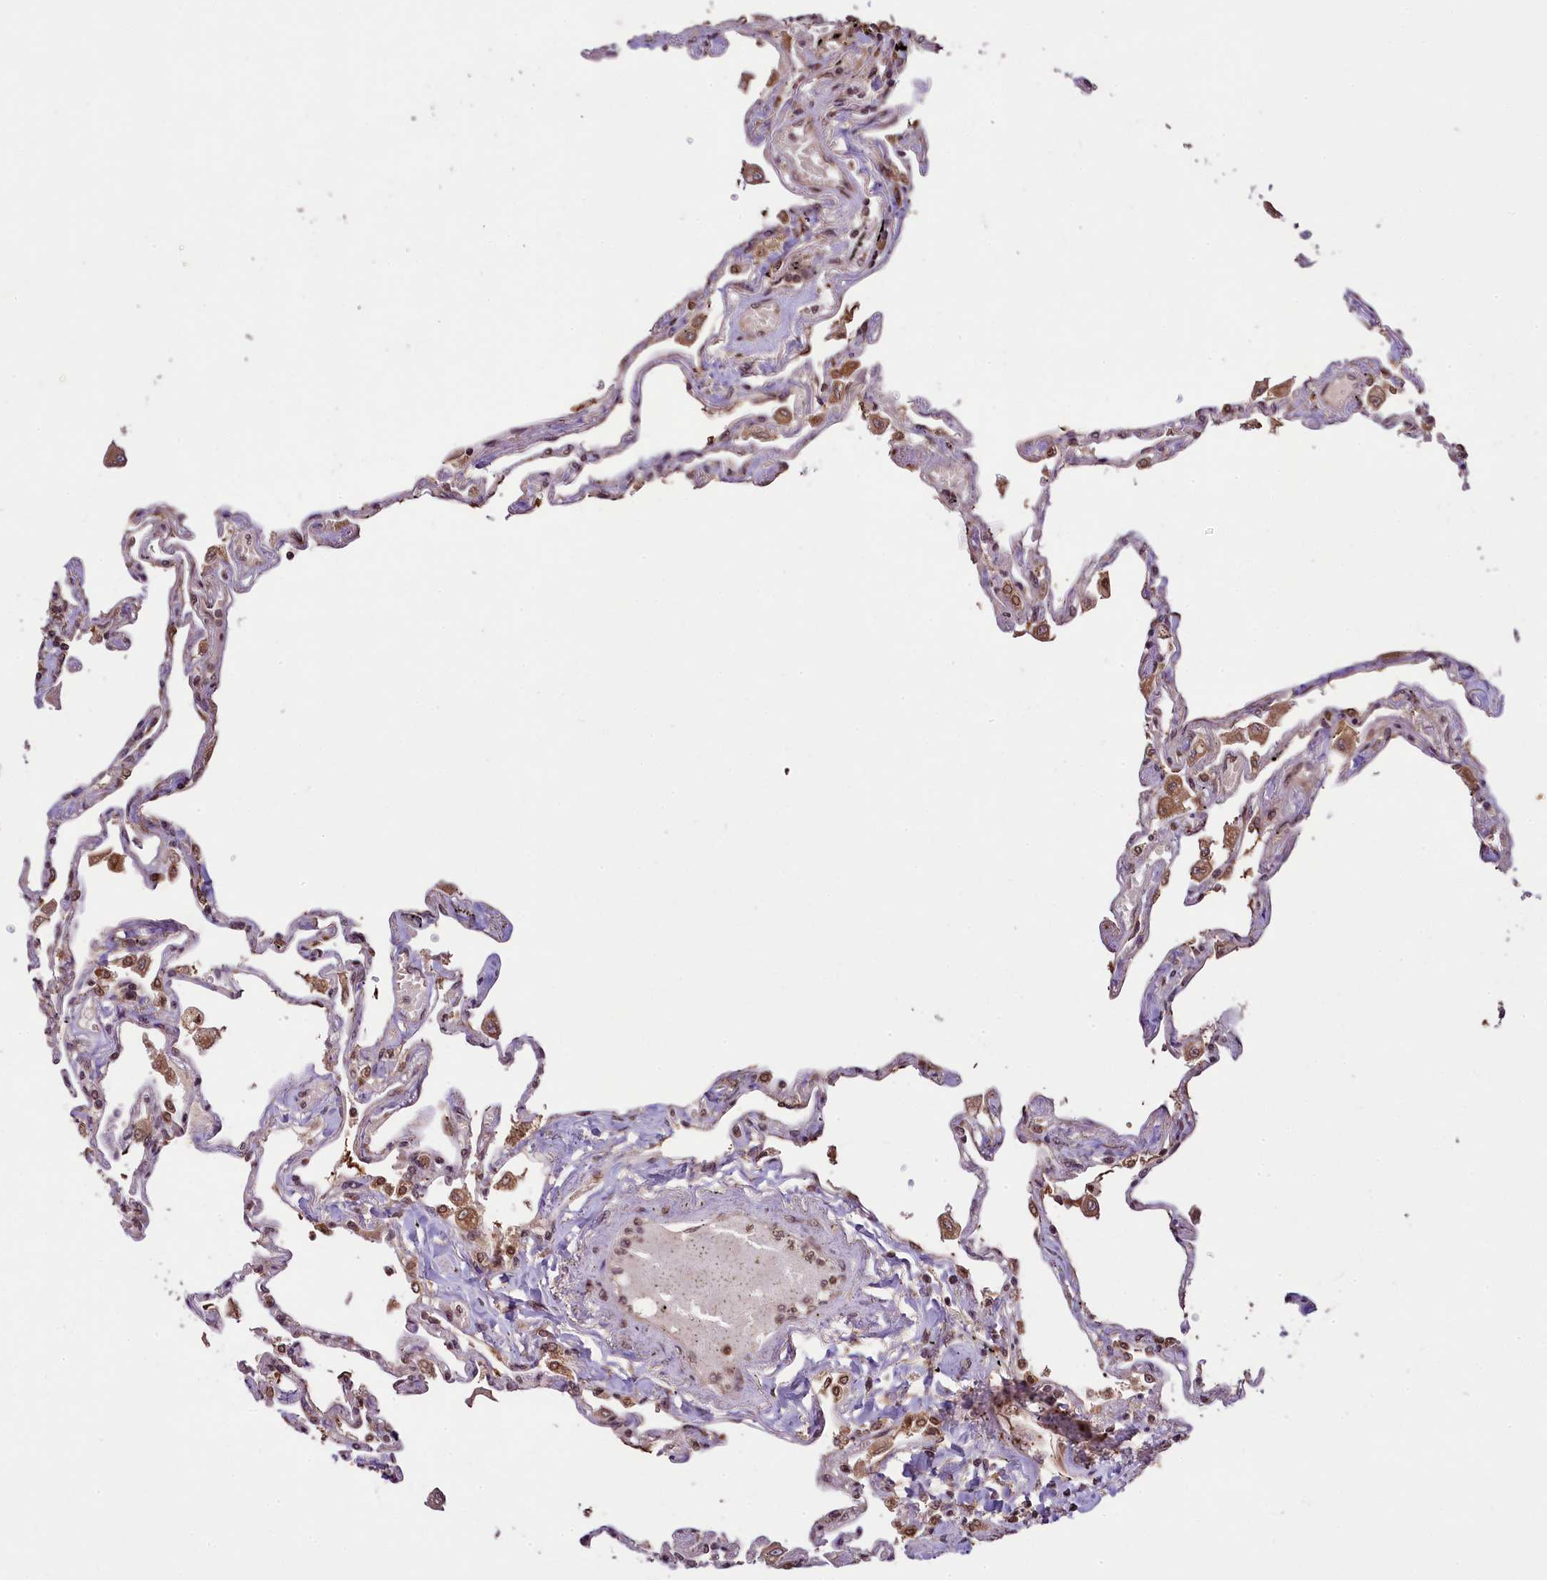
{"staining": {"intensity": "moderate", "quantity": "25%-75%", "location": "cytoplasmic/membranous"}, "tissue": "lung", "cell_type": "Alveolar cells", "image_type": "normal", "snomed": [{"axis": "morphology", "description": "Normal tissue, NOS"}, {"axis": "topography", "description": "Lung"}], "caption": "This histopathology image exhibits unremarkable lung stained with immunohistochemistry to label a protein in brown. The cytoplasmic/membranous of alveolar cells show moderate positivity for the protein. Nuclei are counter-stained blue.", "gene": "LARP4", "patient": {"sex": "female", "age": 67}}